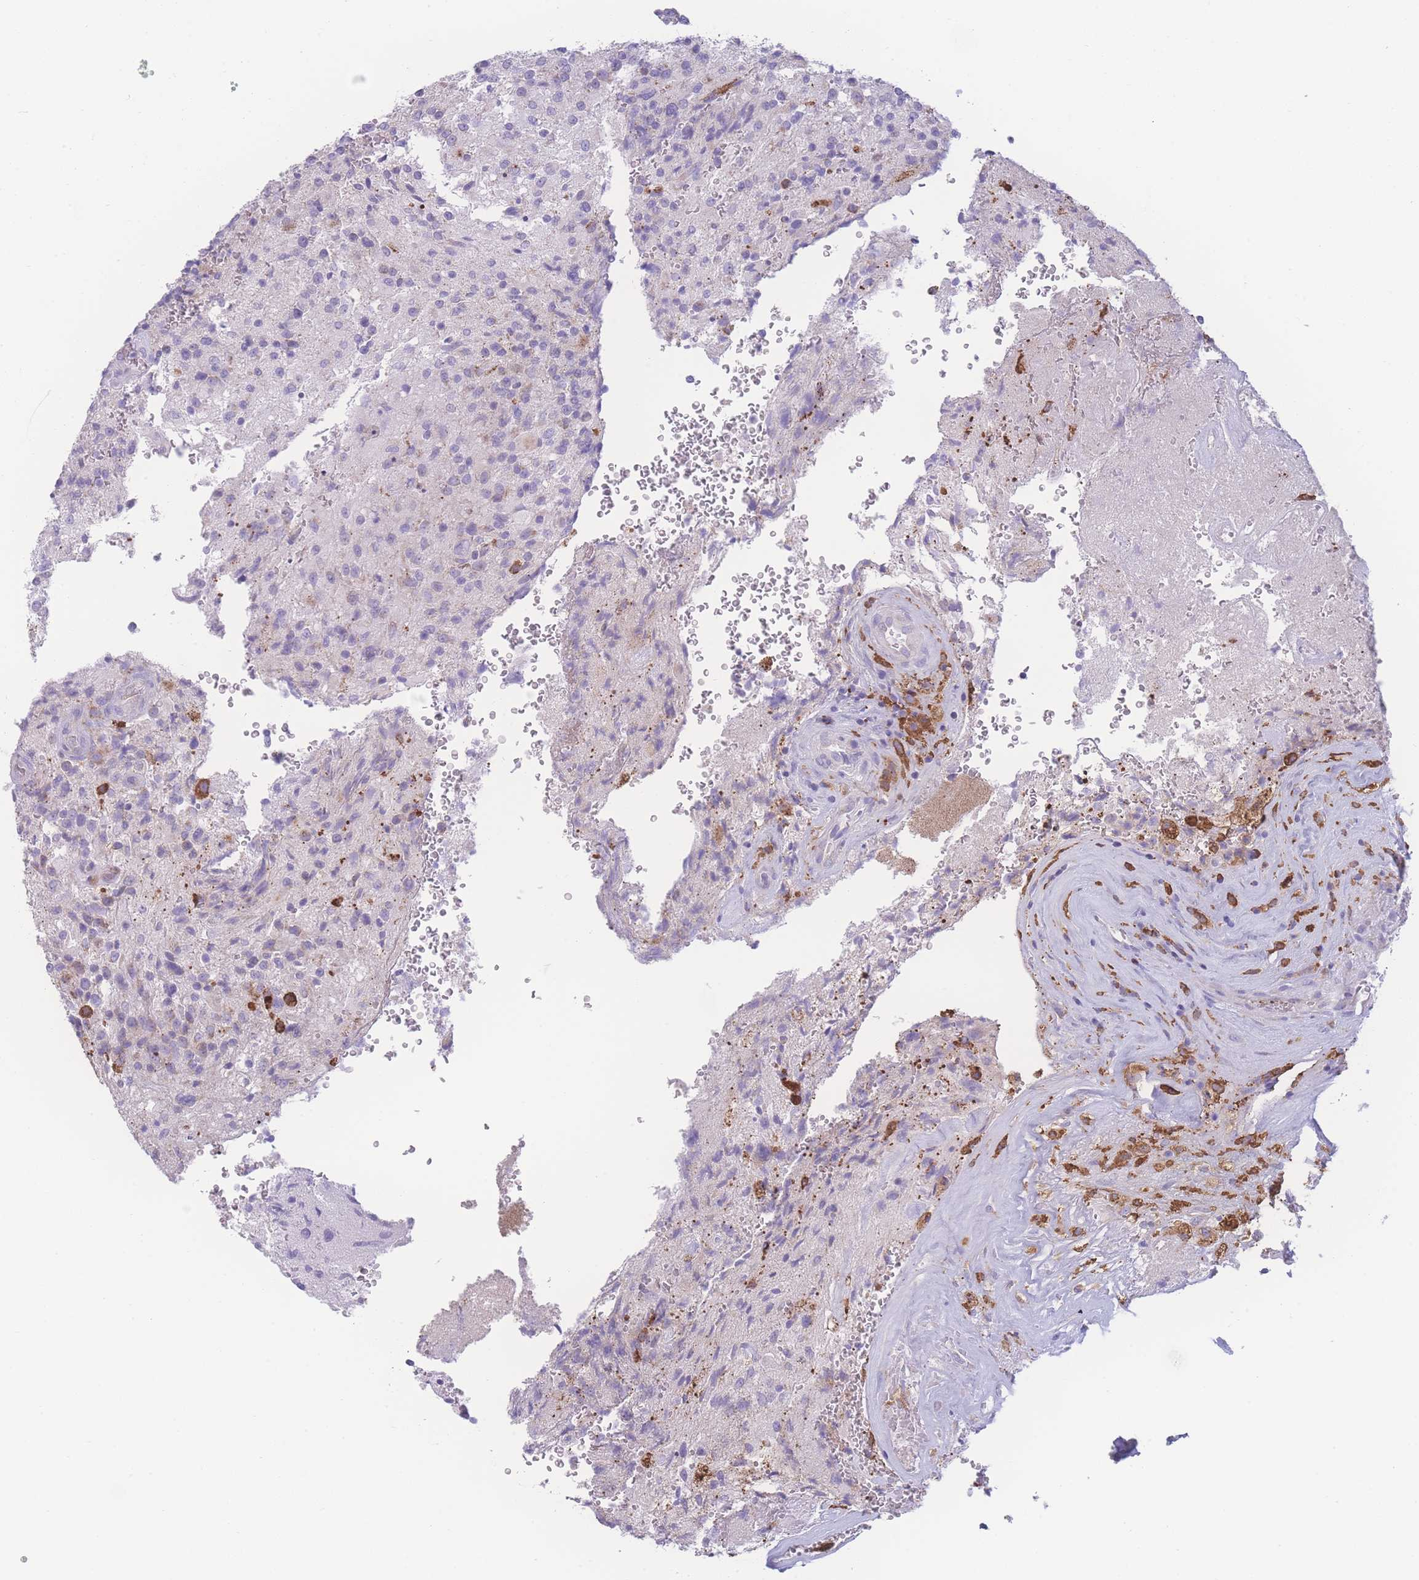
{"staining": {"intensity": "strong", "quantity": "<25%", "location": "cytoplasmic/membranous"}, "tissue": "glioma", "cell_type": "Tumor cells", "image_type": "cancer", "snomed": [{"axis": "morphology", "description": "Normal tissue, NOS"}, {"axis": "morphology", "description": "Glioma, malignant, High grade"}, {"axis": "topography", "description": "Cerebral cortex"}], "caption": "This is an image of IHC staining of high-grade glioma (malignant), which shows strong staining in the cytoplasmic/membranous of tumor cells.", "gene": "NBEAL1", "patient": {"sex": "male", "age": 56}}